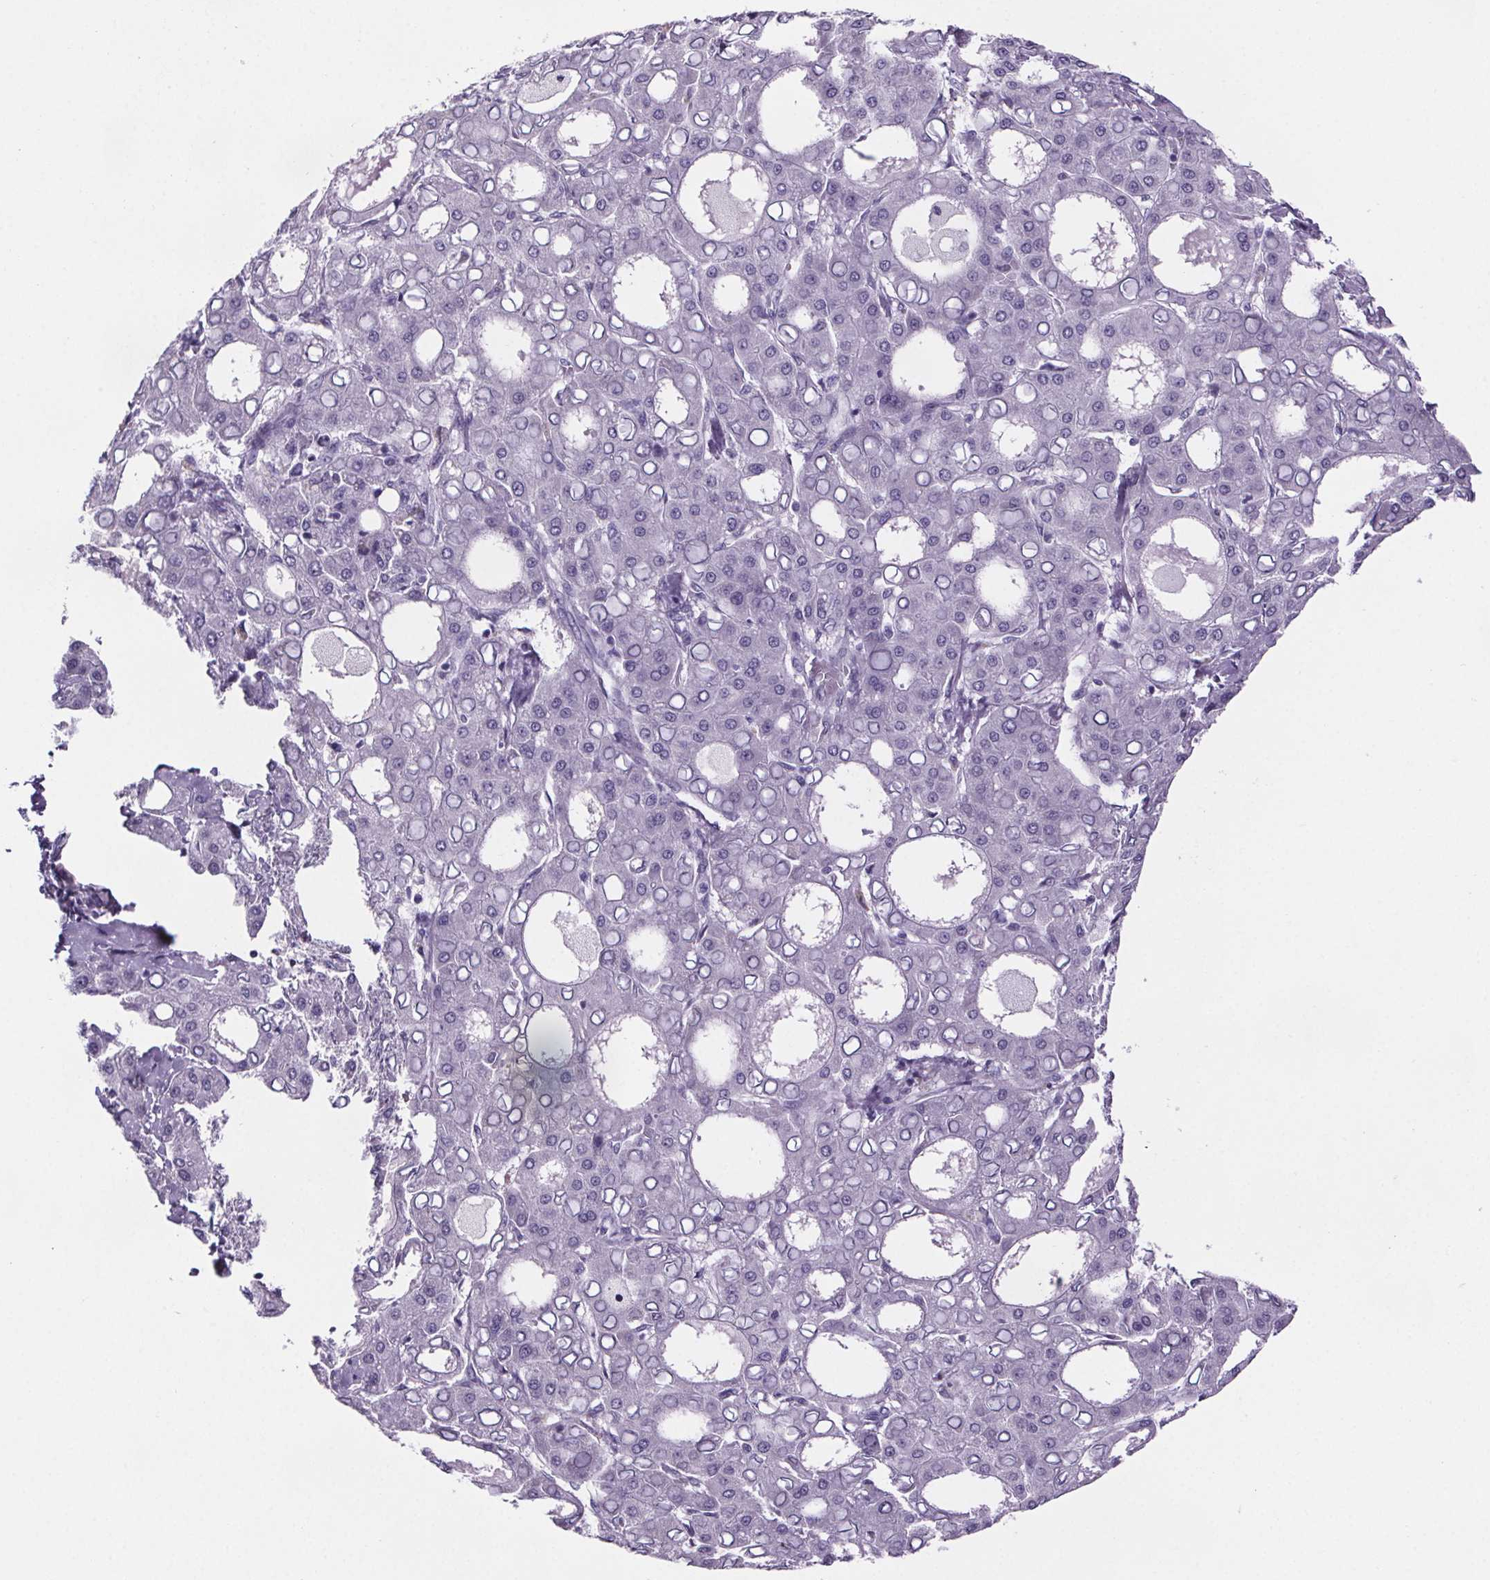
{"staining": {"intensity": "negative", "quantity": "none", "location": "none"}, "tissue": "liver cancer", "cell_type": "Tumor cells", "image_type": "cancer", "snomed": [{"axis": "morphology", "description": "Carcinoma, Hepatocellular, NOS"}, {"axis": "topography", "description": "Liver"}], "caption": "A high-resolution image shows immunohistochemistry (IHC) staining of hepatocellular carcinoma (liver), which demonstrates no significant expression in tumor cells.", "gene": "CUBN", "patient": {"sex": "male", "age": 65}}